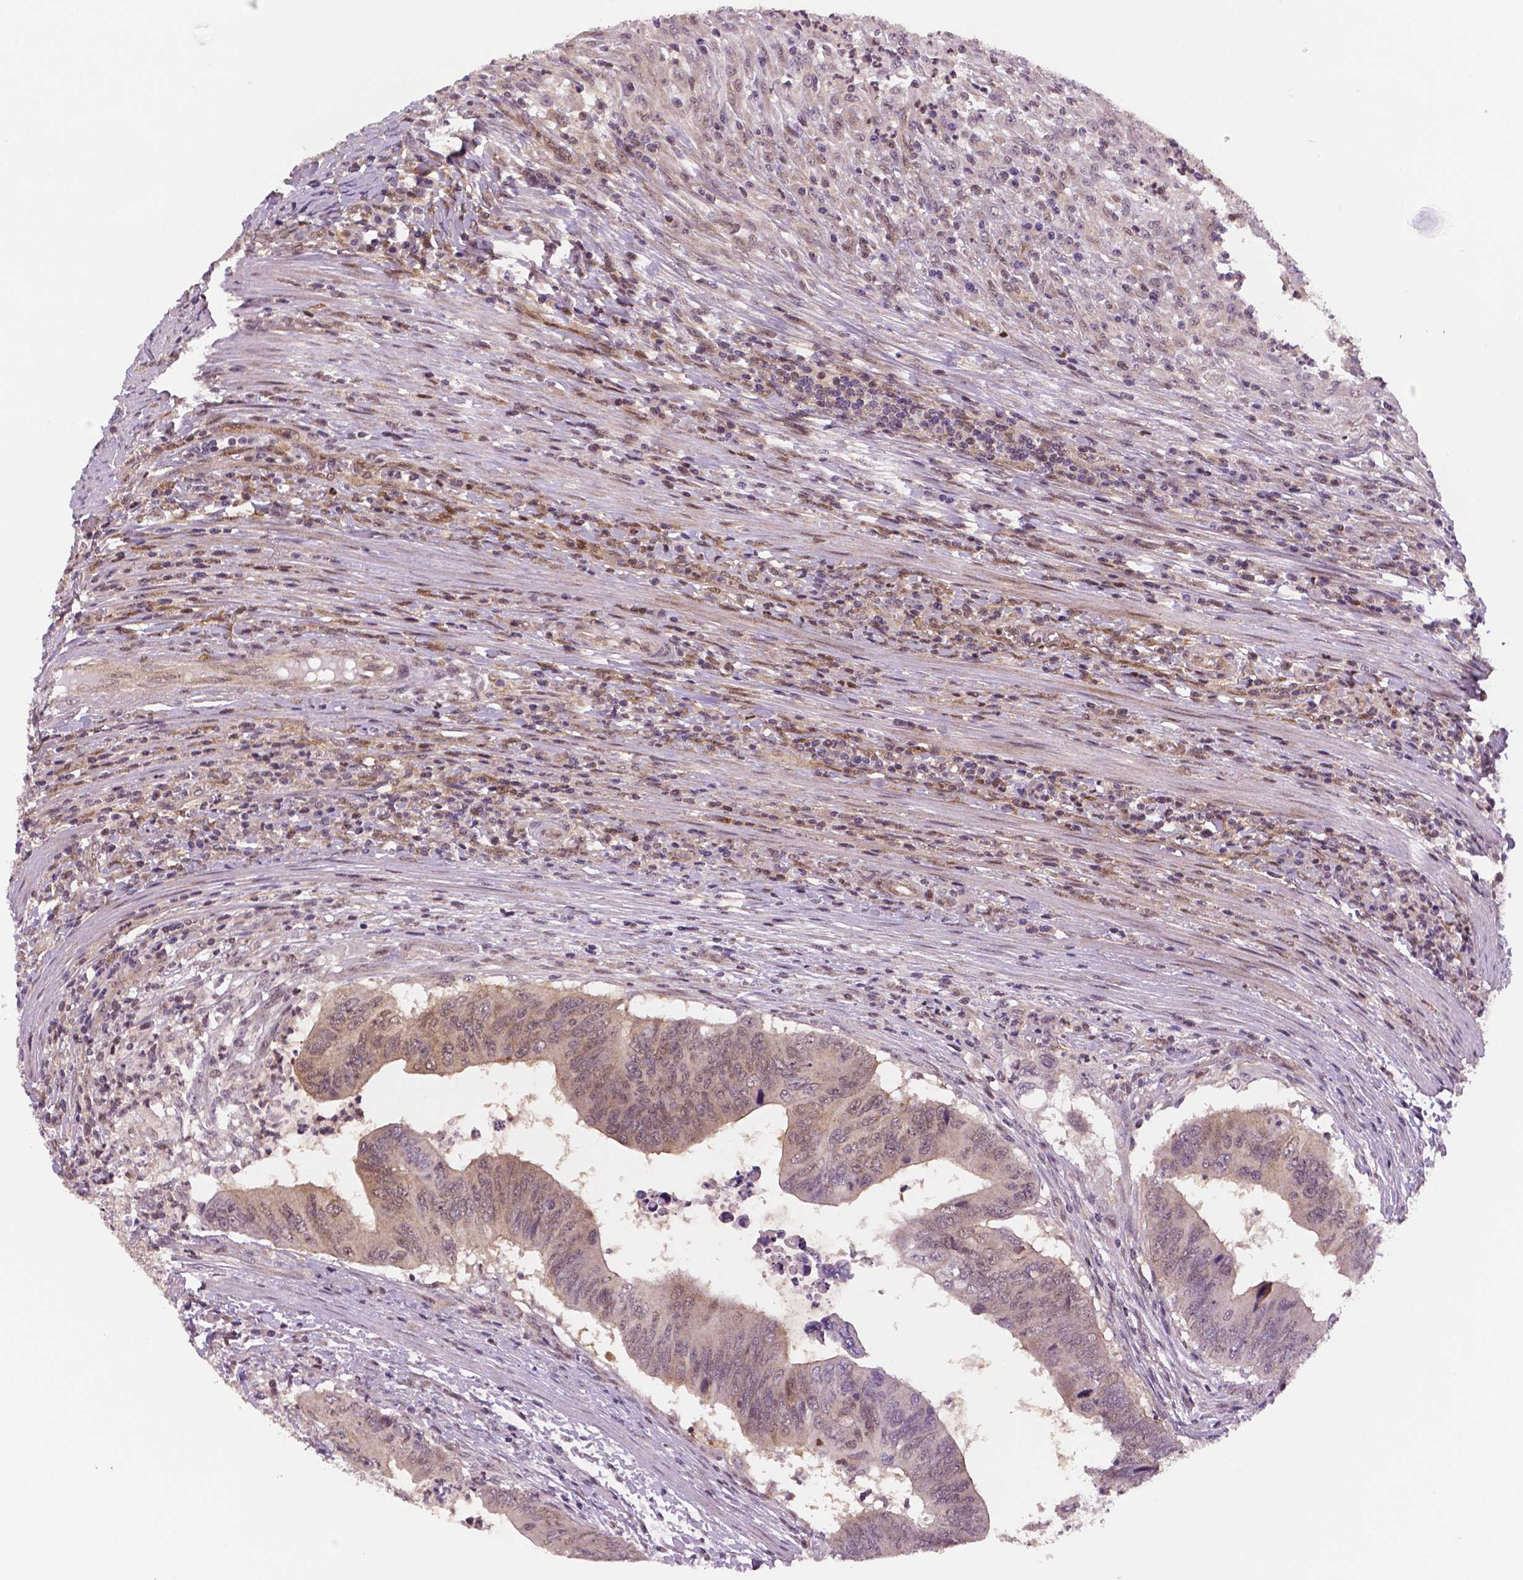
{"staining": {"intensity": "weak", "quantity": "25%-75%", "location": "cytoplasmic/membranous"}, "tissue": "colorectal cancer", "cell_type": "Tumor cells", "image_type": "cancer", "snomed": [{"axis": "morphology", "description": "Adenocarcinoma, NOS"}, {"axis": "topography", "description": "Colon"}], "caption": "IHC micrograph of neoplastic tissue: colorectal cancer stained using immunohistochemistry (IHC) shows low levels of weak protein expression localized specifically in the cytoplasmic/membranous of tumor cells, appearing as a cytoplasmic/membranous brown color.", "gene": "STAT3", "patient": {"sex": "male", "age": 53}}